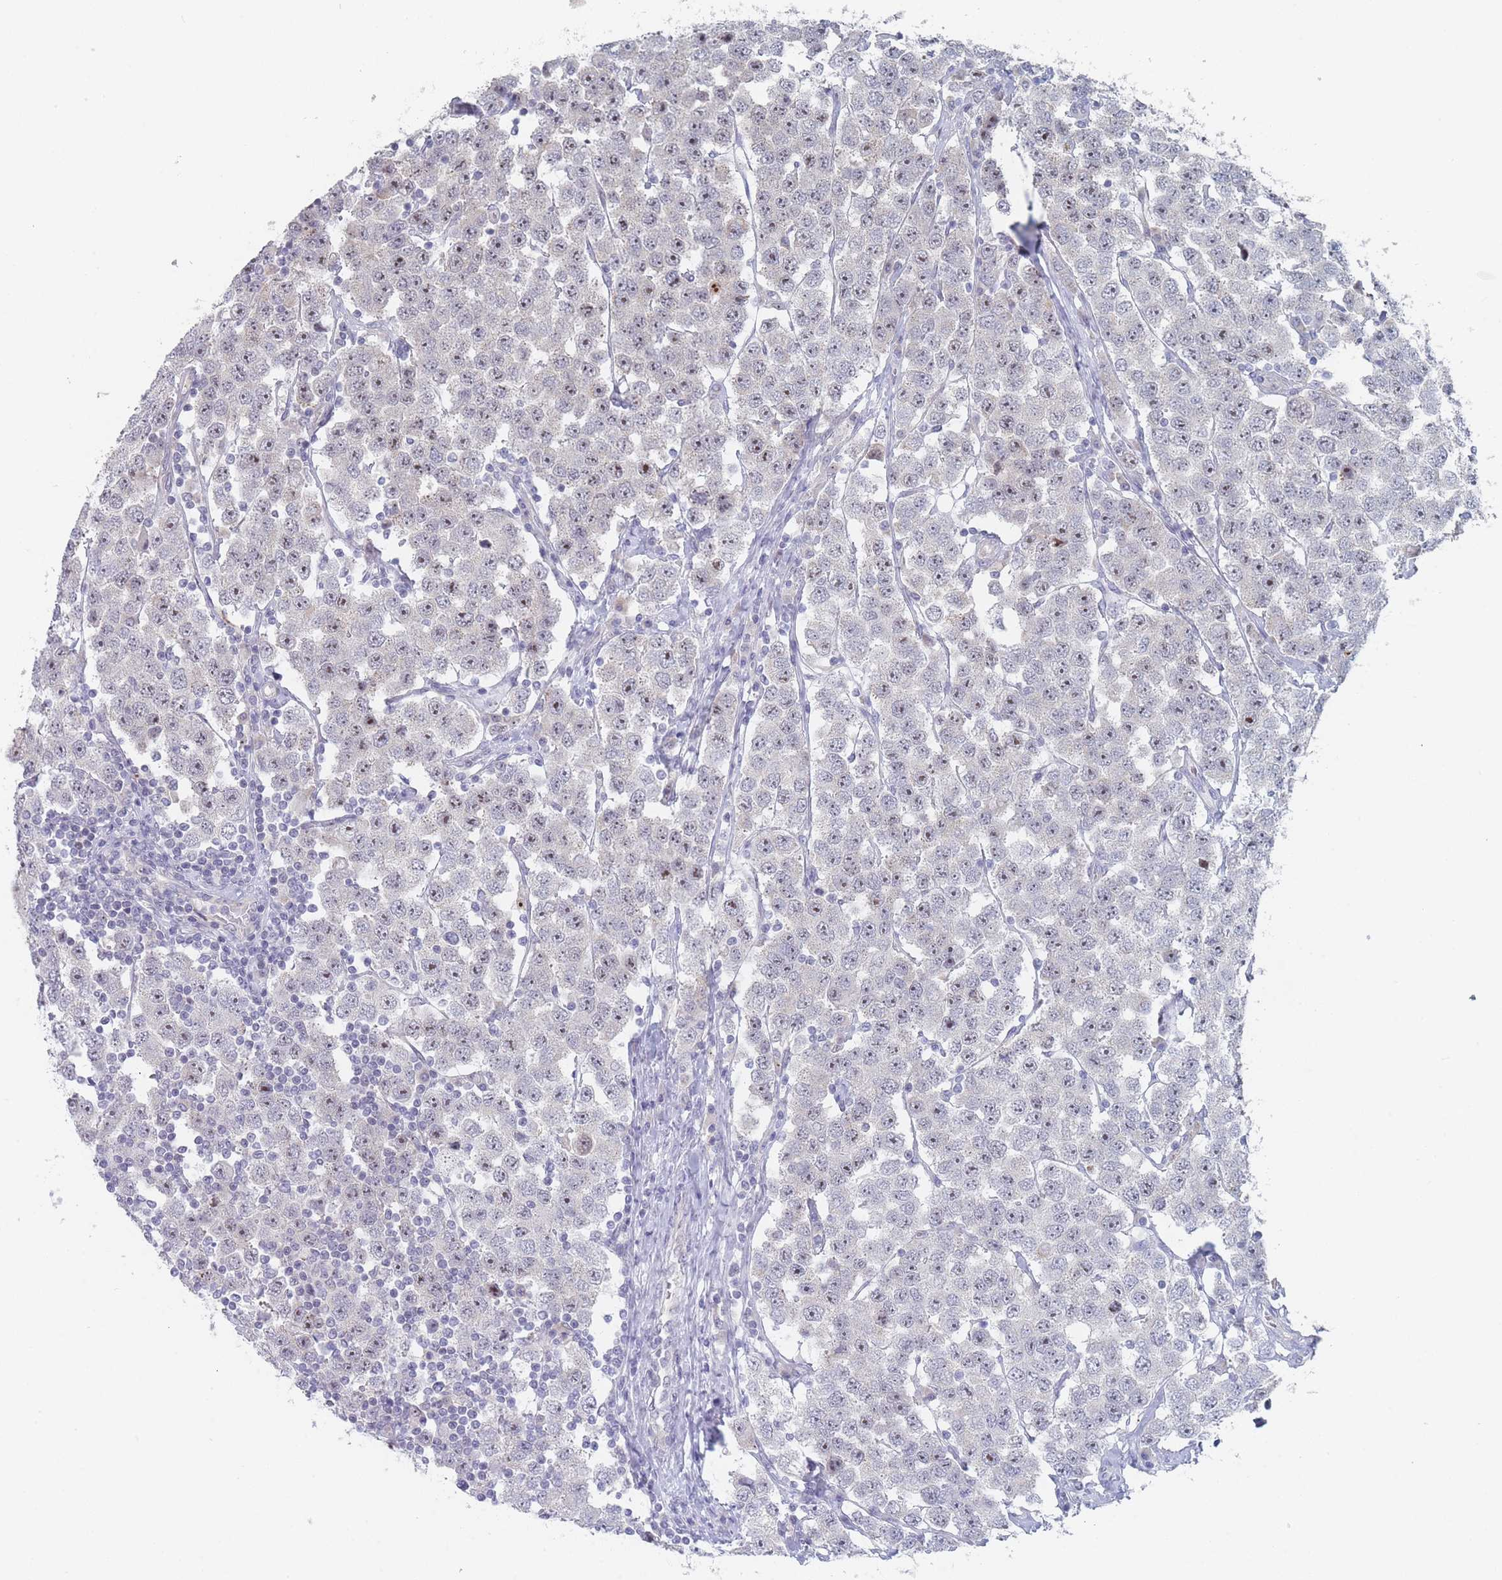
{"staining": {"intensity": "weak", "quantity": "<25%", "location": "nuclear"}, "tissue": "testis cancer", "cell_type": "Tumor cells", "image_type": "cancer", "snomed": [{"axis": "morphology", "description": "Seminoma, NOS"}, {"axis": "topography", "description": "Testis"}], "caption": "Human testis cancer (seminoma) stained for a protein using immunohistochemistry (IHC) displays no expression in tumor cells.", "gene": "RNF8", "patient": {"sex": "male", "age": 28}}